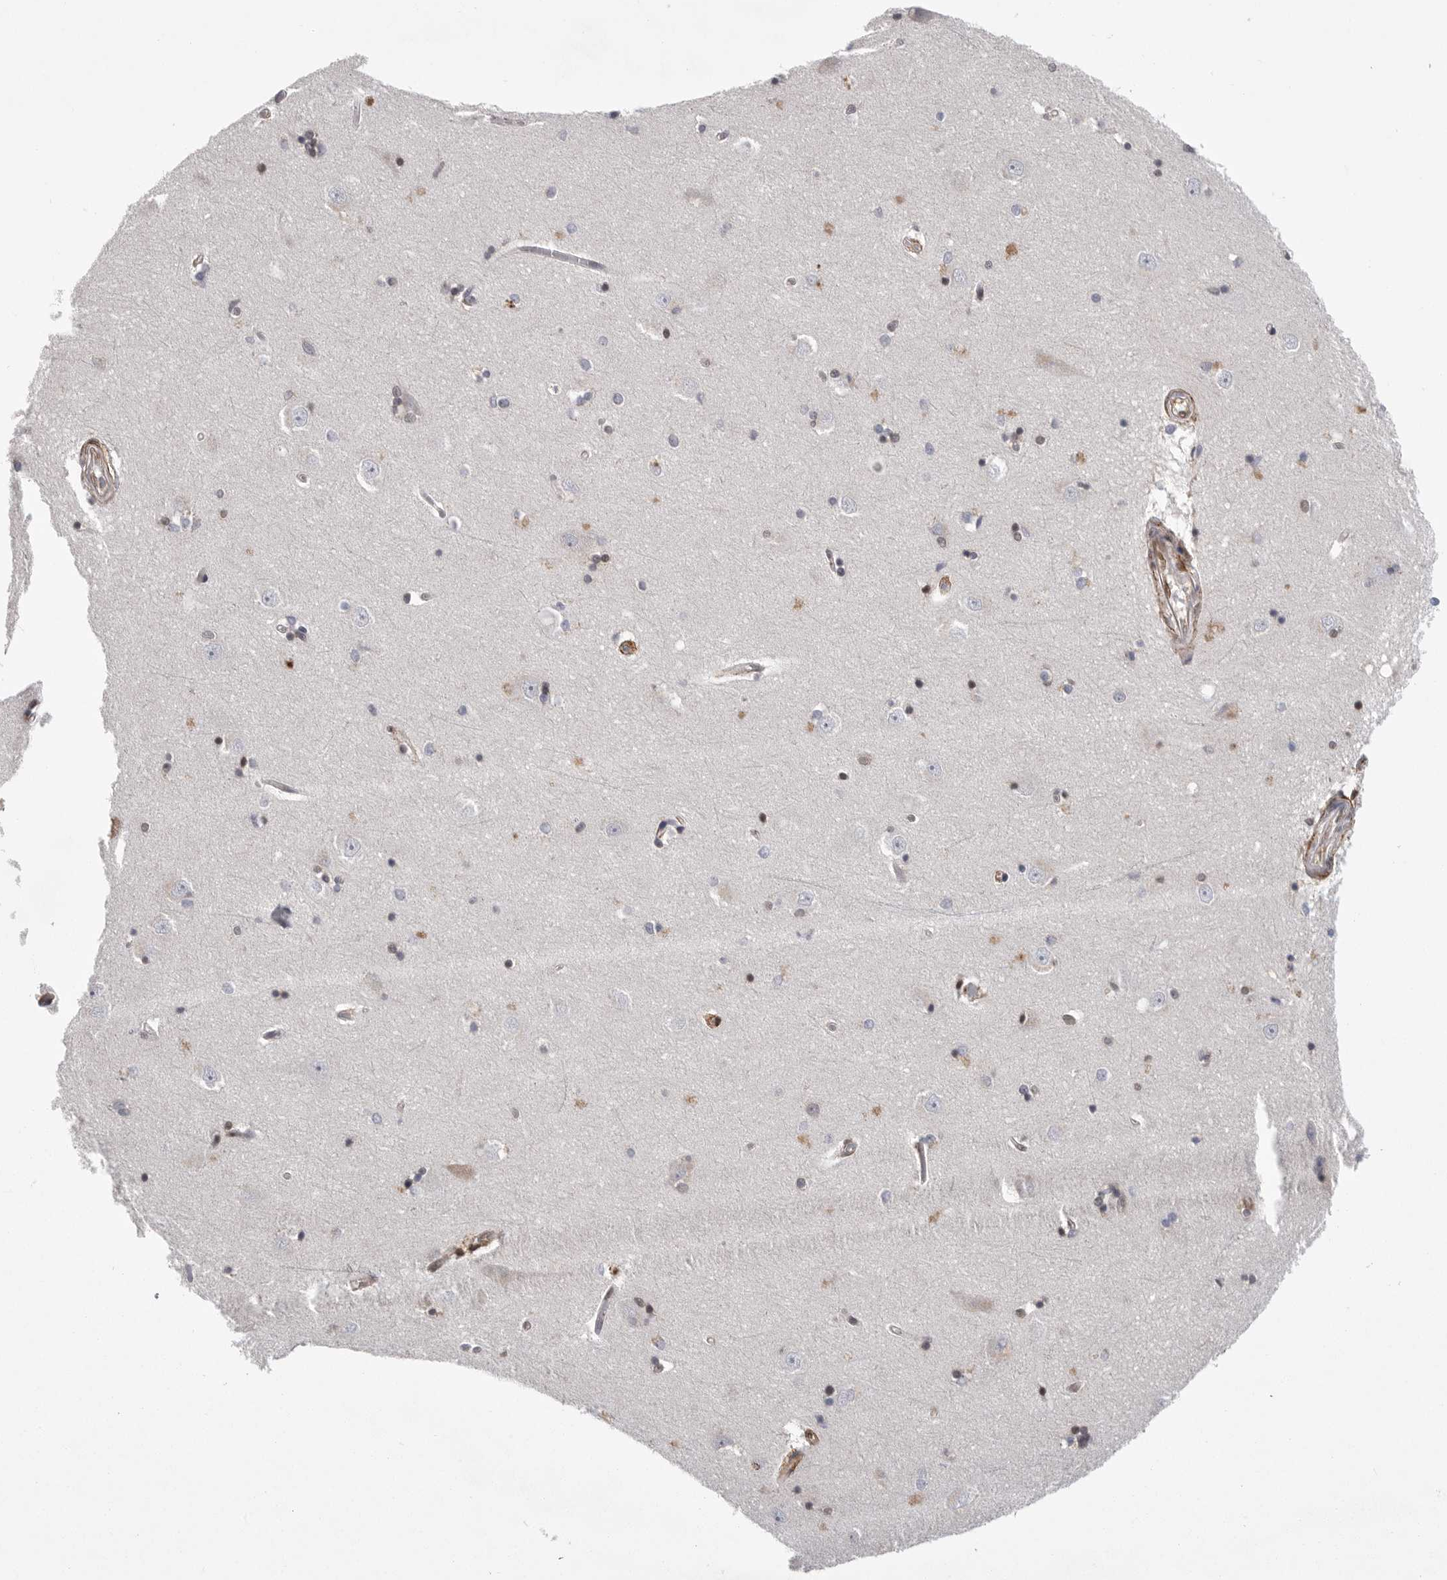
{"staining": {"intensity": "weak", "quantity": "25%-75%", "location": "nuclear"}, "tissue": "hippocampus", "cell_type": "Glial cells", "image_type": "normal", "snomed": [{"axis": "morphology", "description": "Normal tissue, NOS"}, {"axis": "topography", "description": "Hippocampus"}], "caption": "Immunohistochemical staining of normal hippocampus shows weak nuclear protein positivity in about 25%-75% of glial cells. The protein of interest is stained brown, and the nuclei are stained in blue (DAB IHC with brightfield microscopy, high magnification).", "gene": "NECTIN1", "patient": {"sex": "male", "age": 45}}